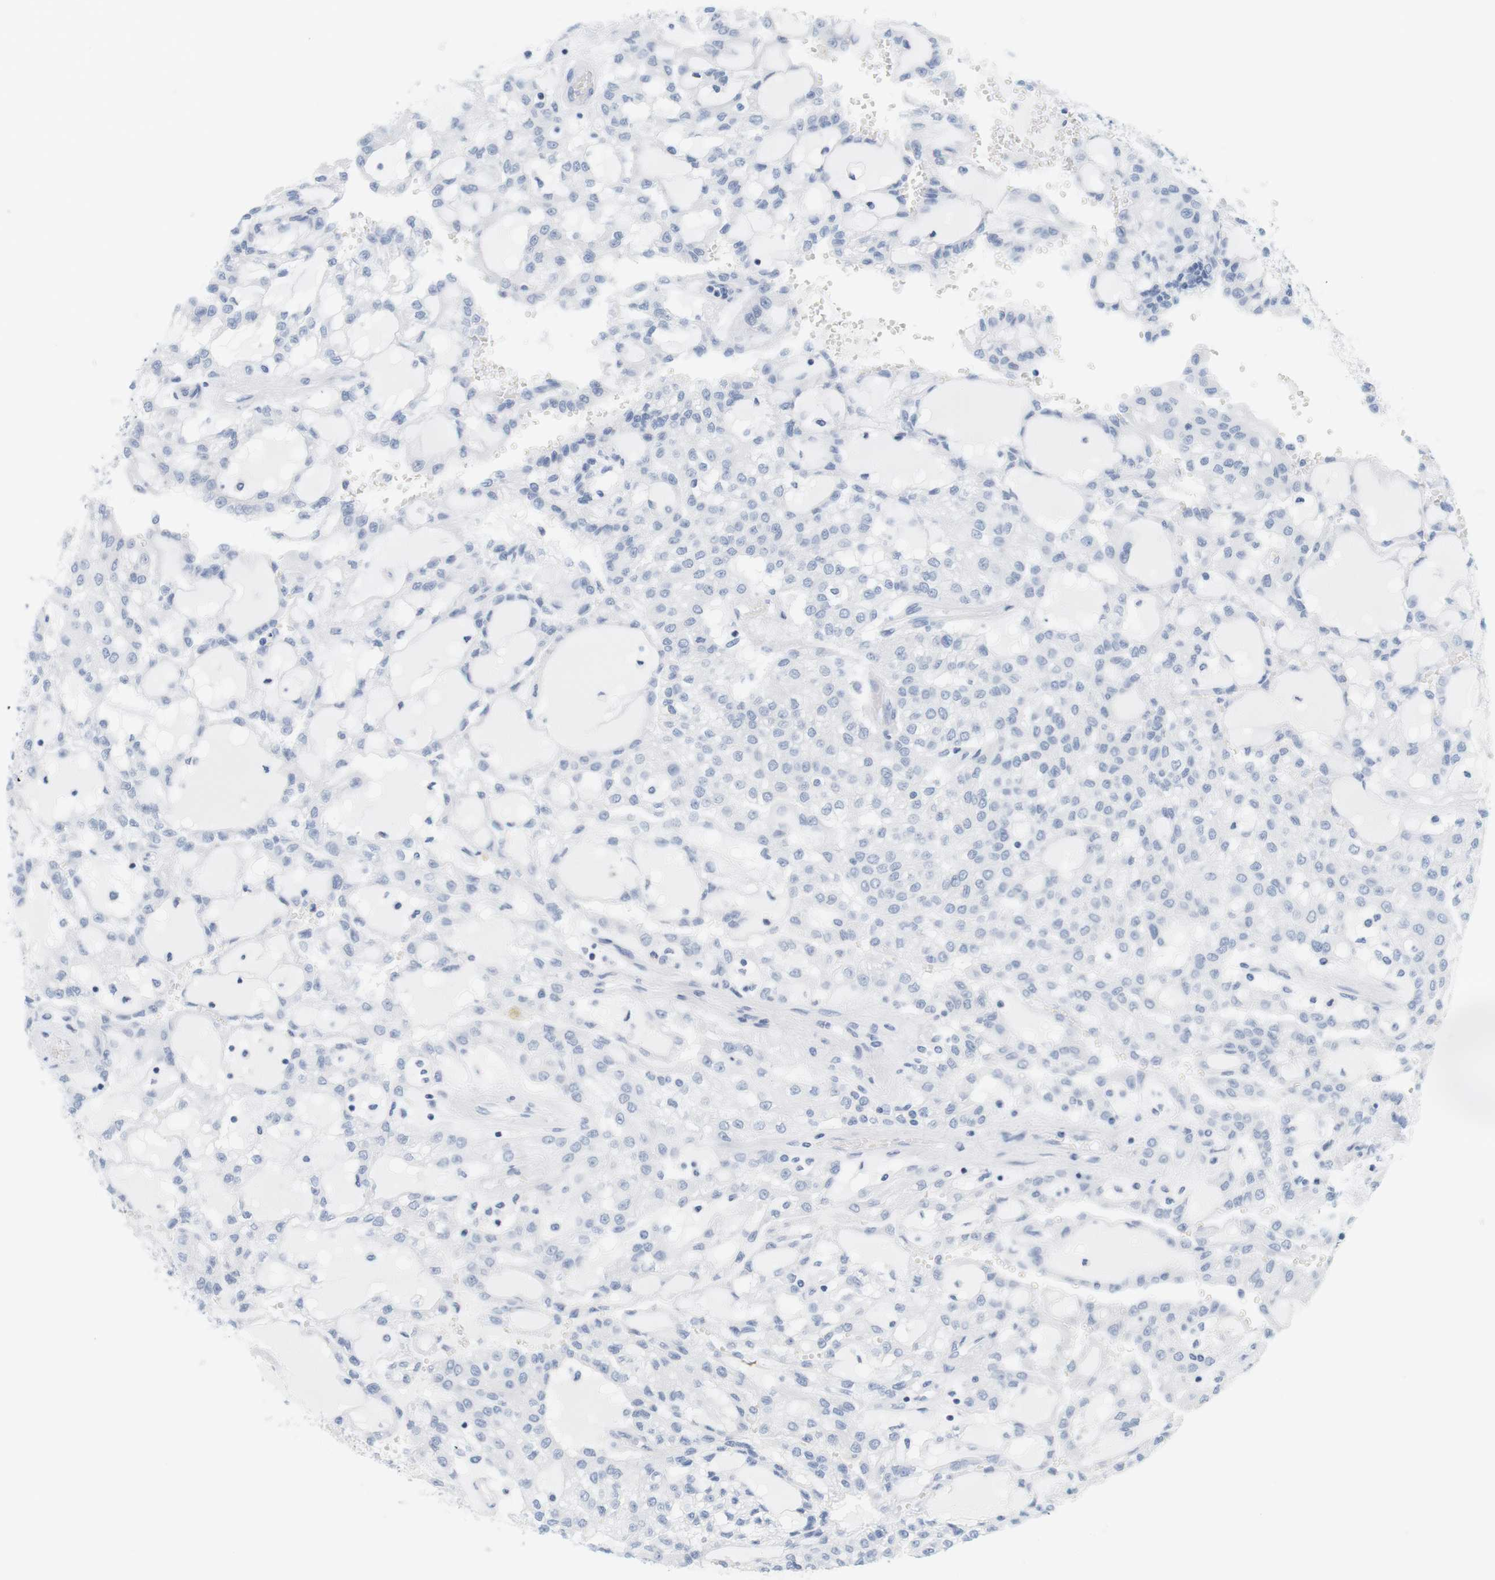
{"staining": {"intensity": "negative", "quantity": "none", "location": "none"}, "tissue": "renal cancer", "cell_type": "Tumor cells", "image_type": "cancer", "snomed": [{"axis": "morphology", "description": "Adenocarcinoma, NOS"}, {"axis": "topography", "description": "Kidney"}], "caption": "A histopathology image of renal adenocarcinoma stained for a protein reveals no brown staining in tumor cells.", "gene": "OPRM1", "patient": {"sex": "male", "age": 63}}